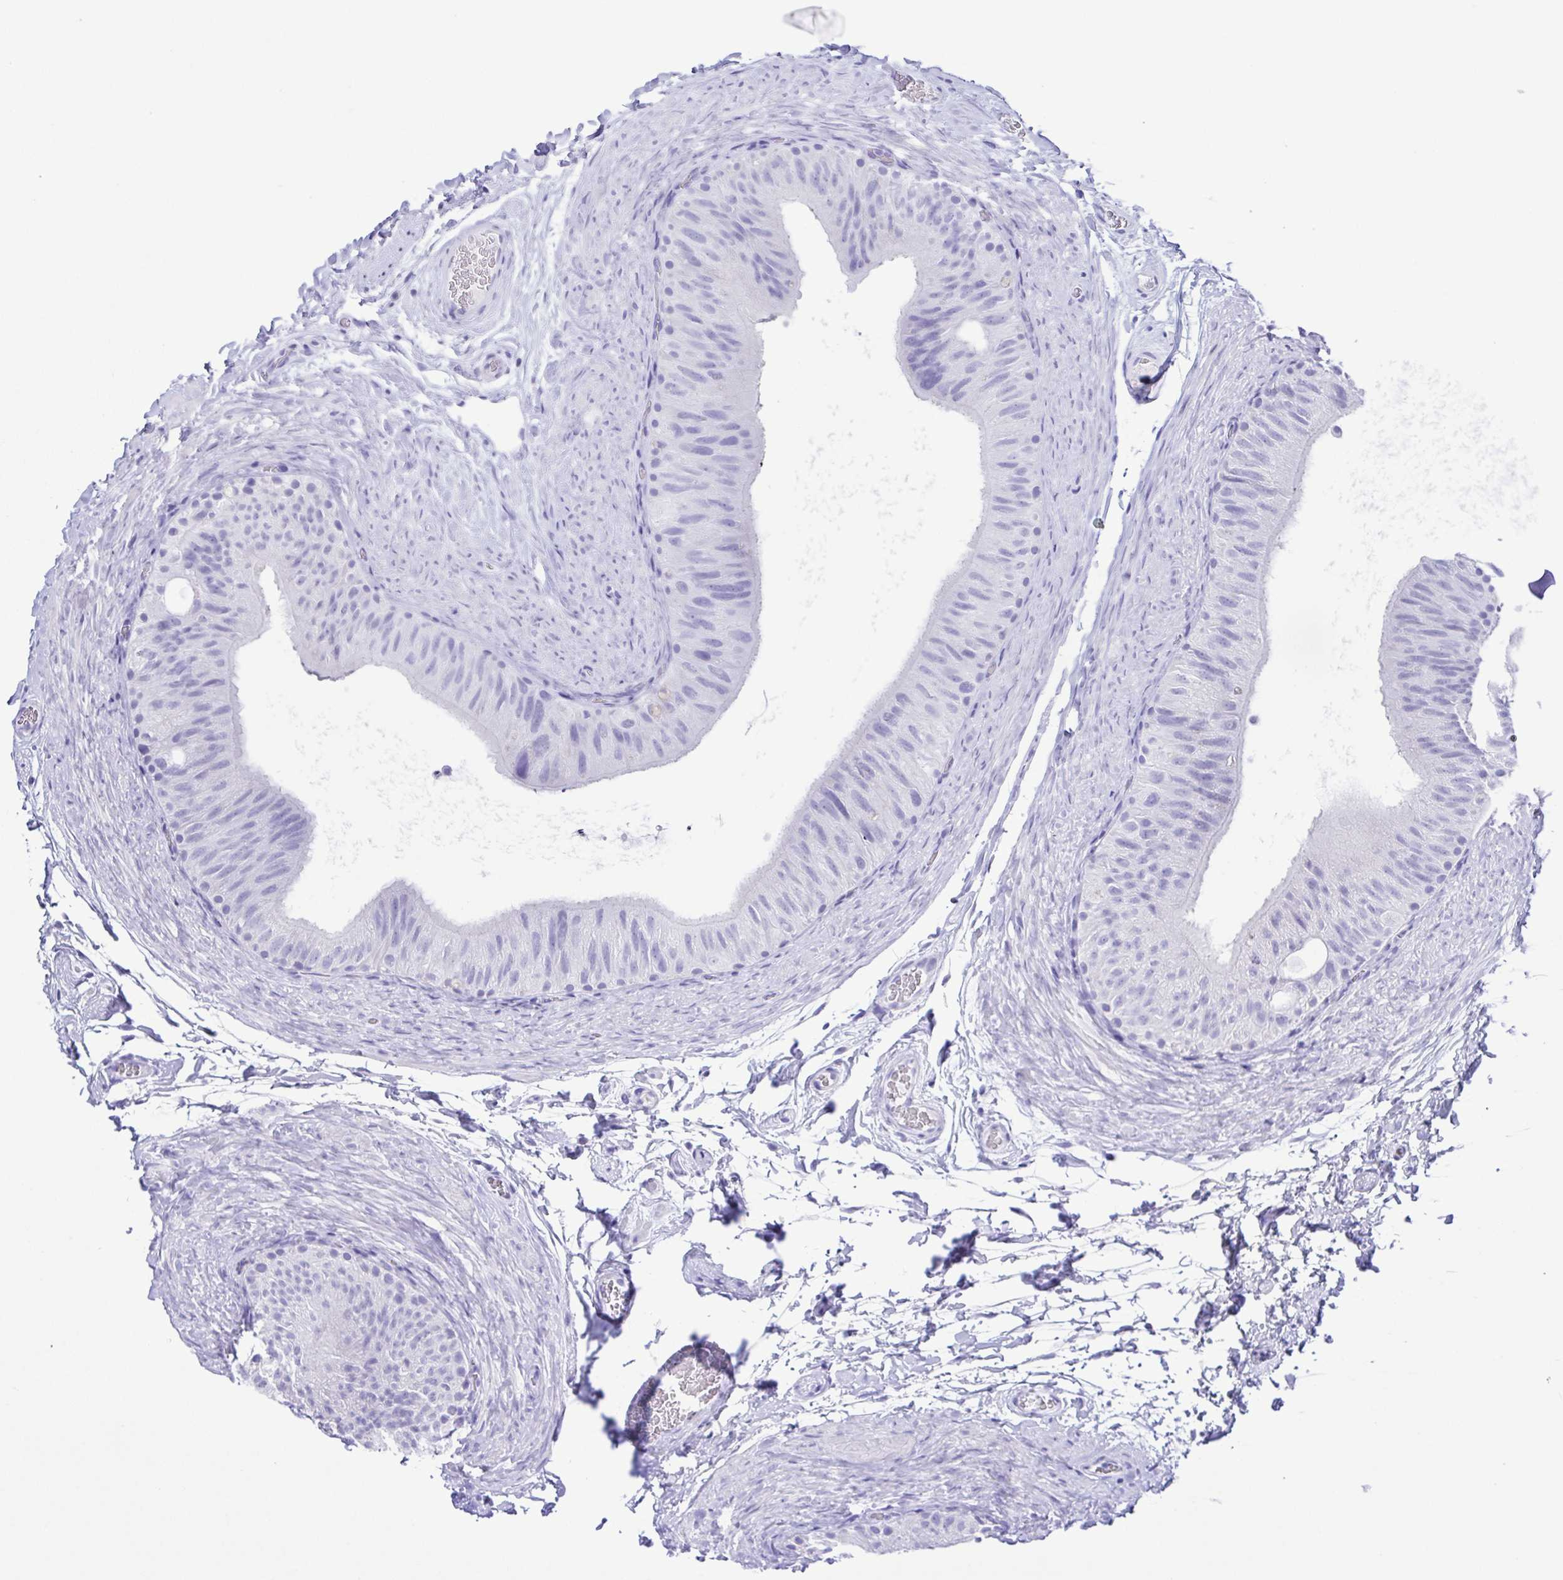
{"staining": {"intensity": "negative", "quantity": "none", "location": "none"}, "tissue": "epididymis", "cell_type": "Glandular cells", "image_type": "normal", "snomed": [{"axis": "morphology", "description": "Normal tissue, NOS"}, {"axis": "topography", "description": "Epididymis, spermatic cord, NOS"}, {"axis": "topography", "description": "Epididymis"}], "caption": "The immunohistochemistry histopathology image has no significant positivity in glandular cells of epididymis. (Stains: DAB immunohistochemistry with hematoxylin counter stain, Microscopy: brightfield microscopy at high magnification).", "gene": "OVGP1", "patient": {"sex": "male", "age": 31}}